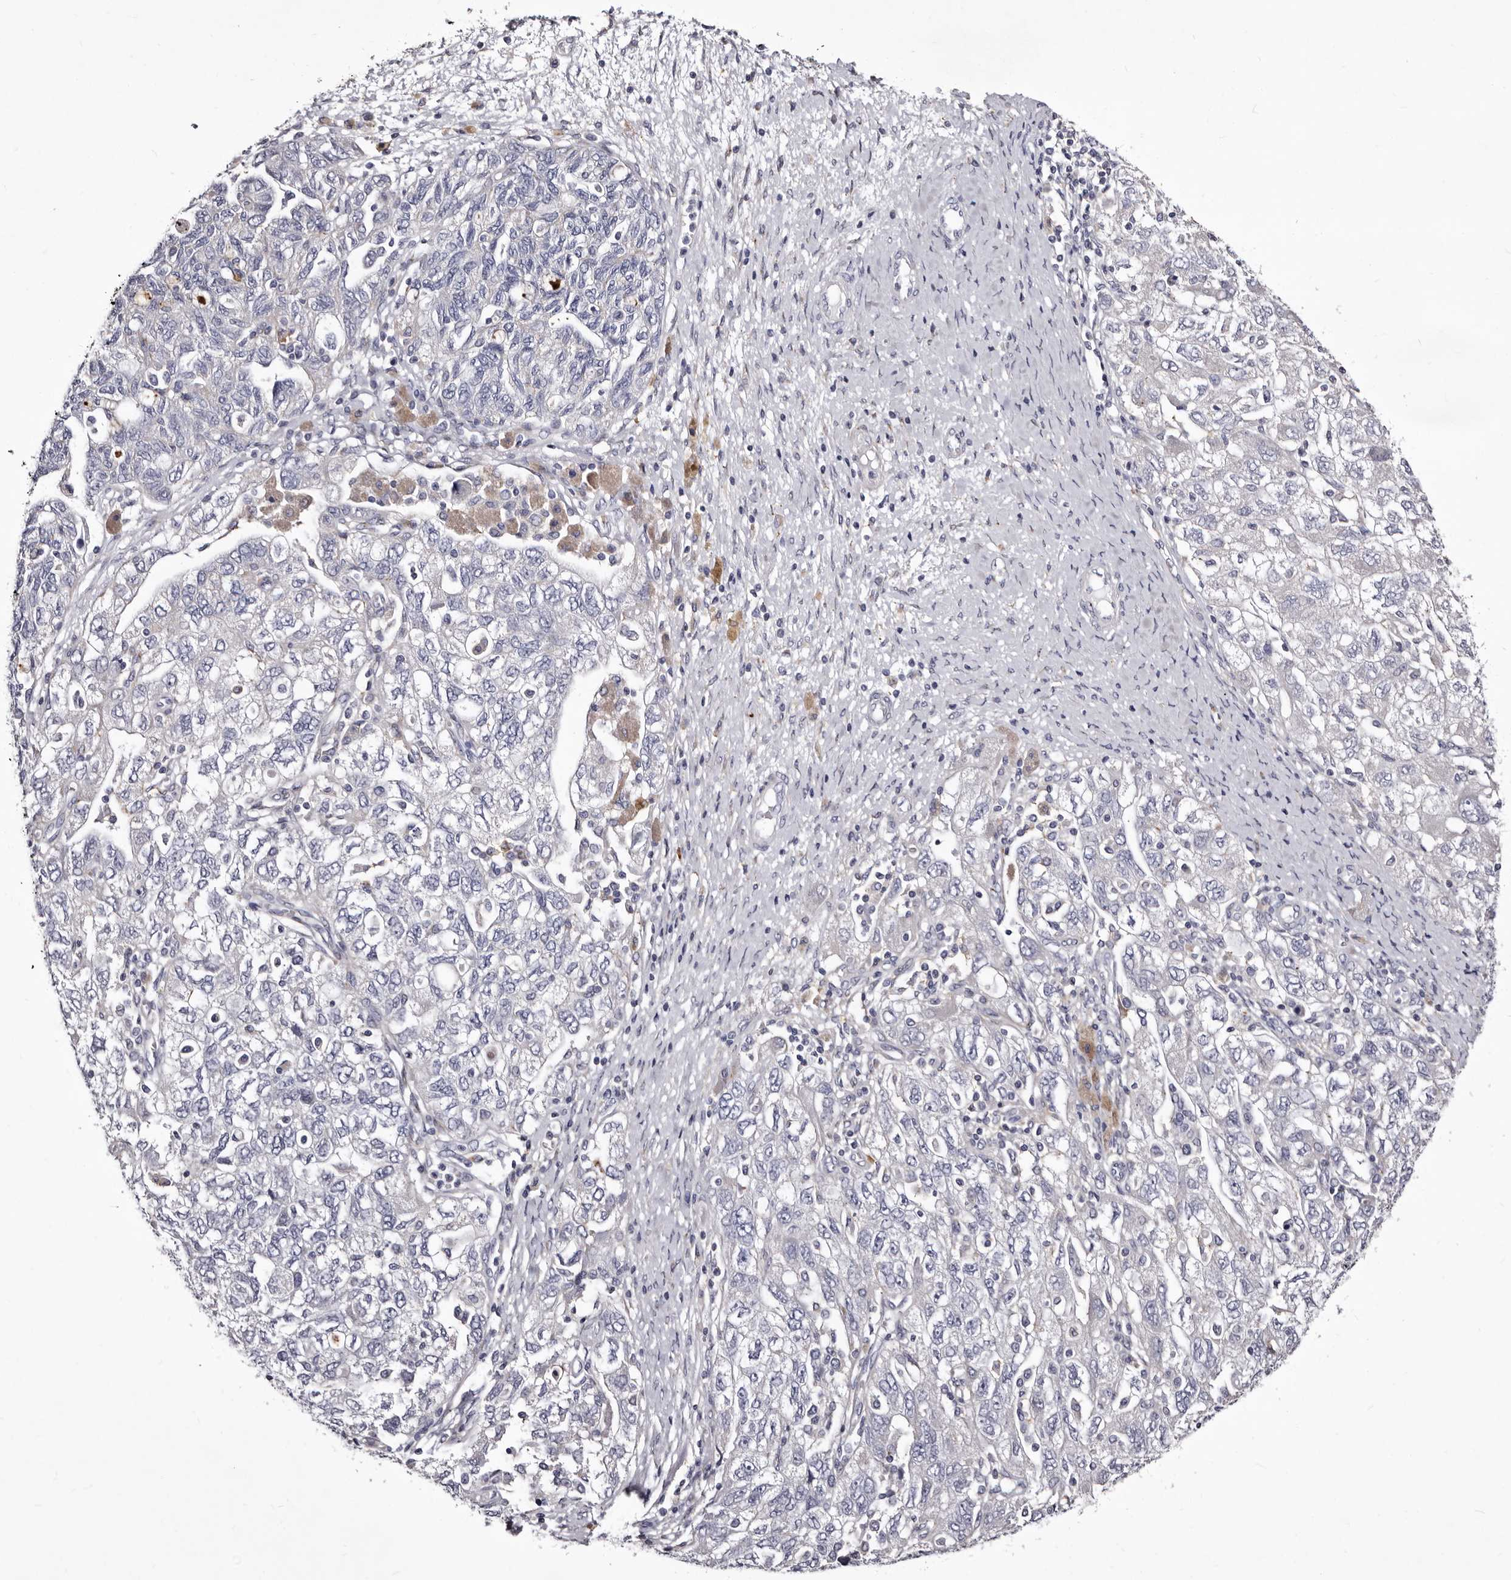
{"staining": {"intensity": "negative", "quantity": "none", "location": "none"}, "tissue": "ovarian cancer", "cell_type": "Tumor cells", "image_type": "cancer", "snomed": [{"axis": "morphology", "description": "Carcinoma, NOS"}, {"axis": "morphology", "description": "Cystadenocarcinoma, serous, NOS"}, {"axis": "topography", "description": "Ovary"}], "caption": "IHC image of human ovarian serous cystadenocarcinoma stained for a protein (brown), which demonstrates no positivity in tumor cells. (DAB immunohistochemistry (IHC) visualized using brightfield microscopy, high magnification).", "gene": "AUNIP", "patient": {"sex": "female", "age": 69}}